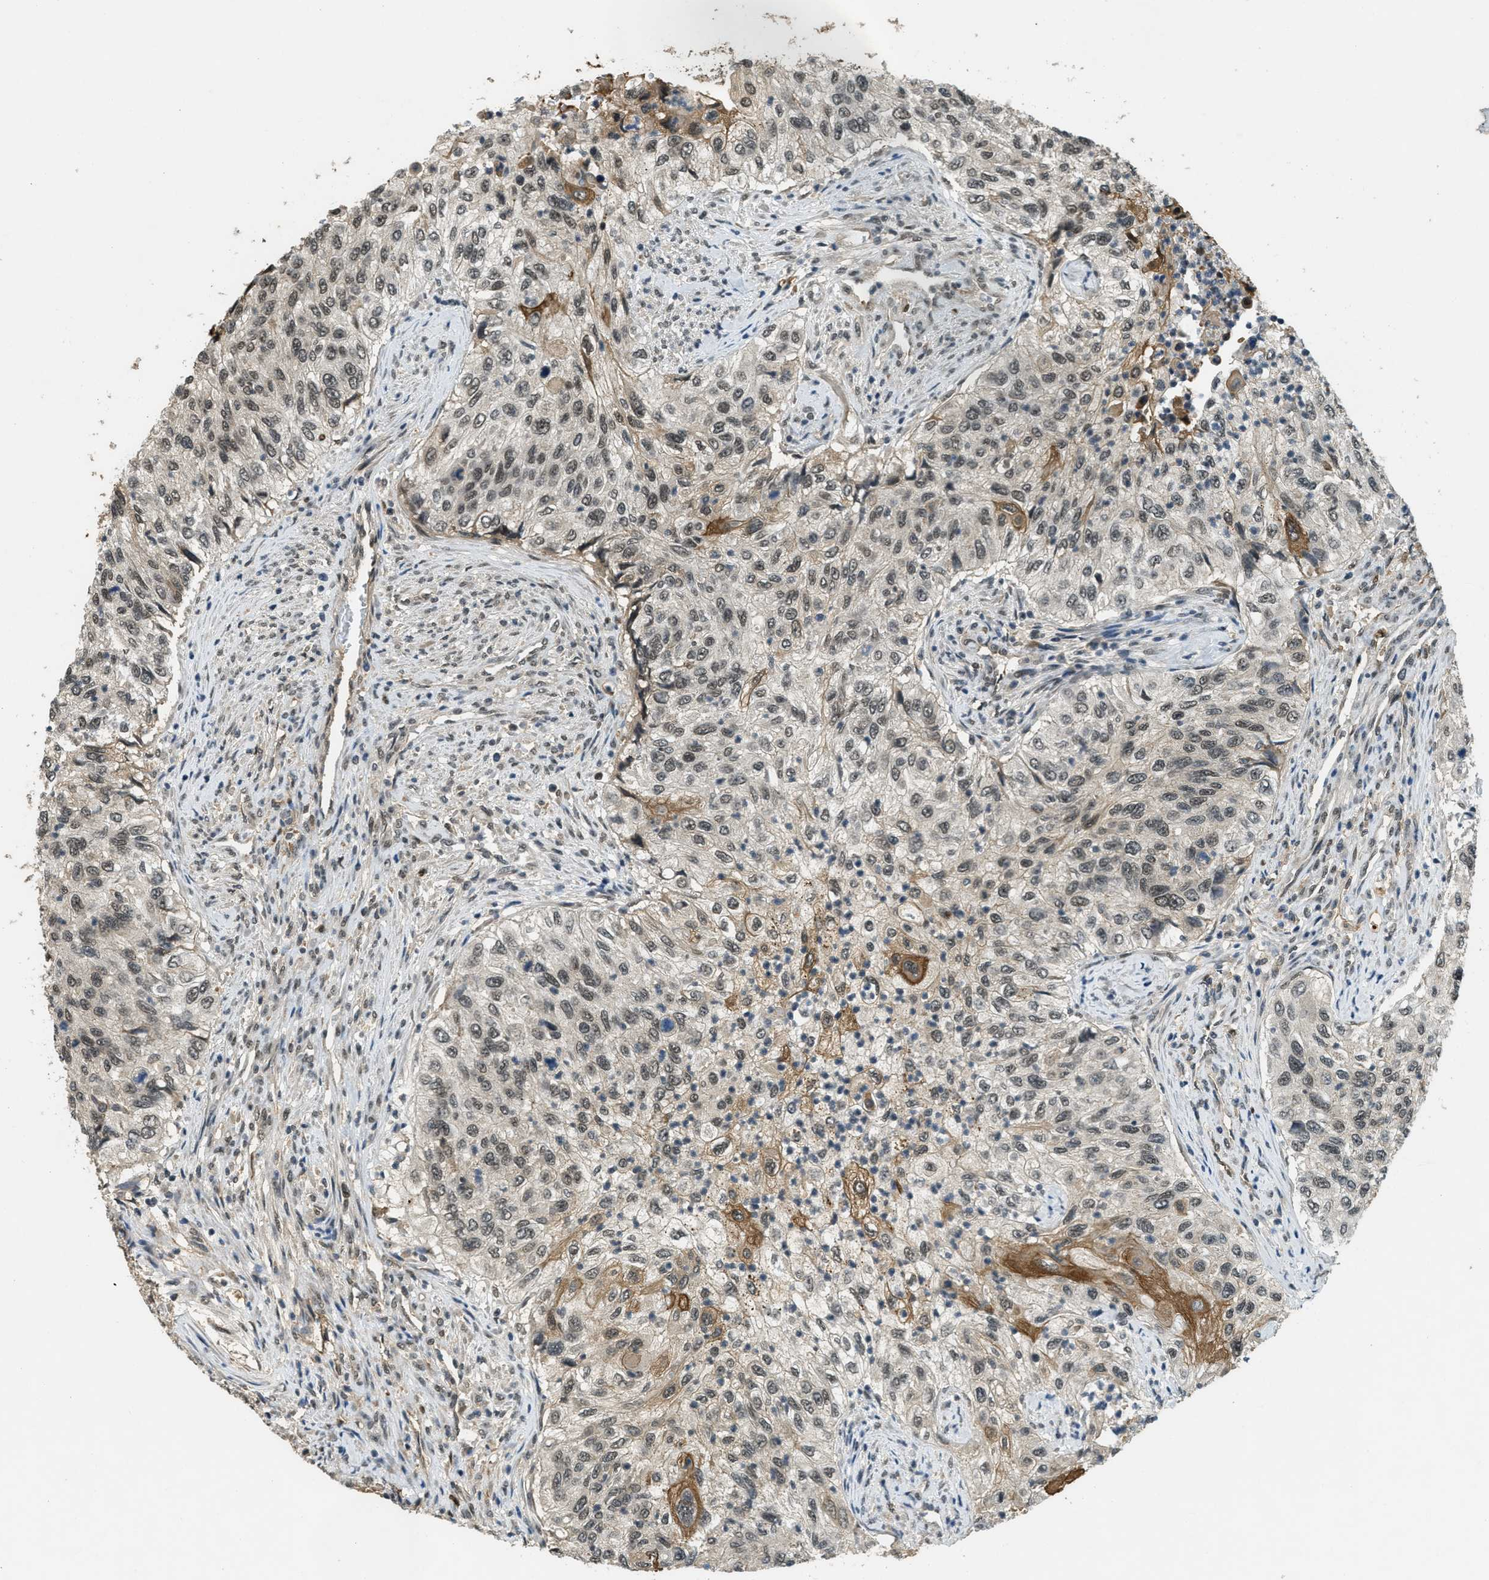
{"staining": {"intensity": "weak", "quantity": ">75%", "location": "cytoplasmic/membranous,nuclear"}, "tissue": "urothelial cancer", "cell_type": "Tumor cells", "image_type": "cancer", "snomed": [{"axis": "morphology", "description": "Urothelial carcinoma, High grade"}, {"axis": "topography", "description": "Urinary bladder"}], "caption": "IHC of human urothelial cancer displays low levels of weak cytoplasmic/membranous and nuclear expression in about >75% of tumor cells.", "gene": "ZNF148", "patient": {"sex": "female", "age": 60}}